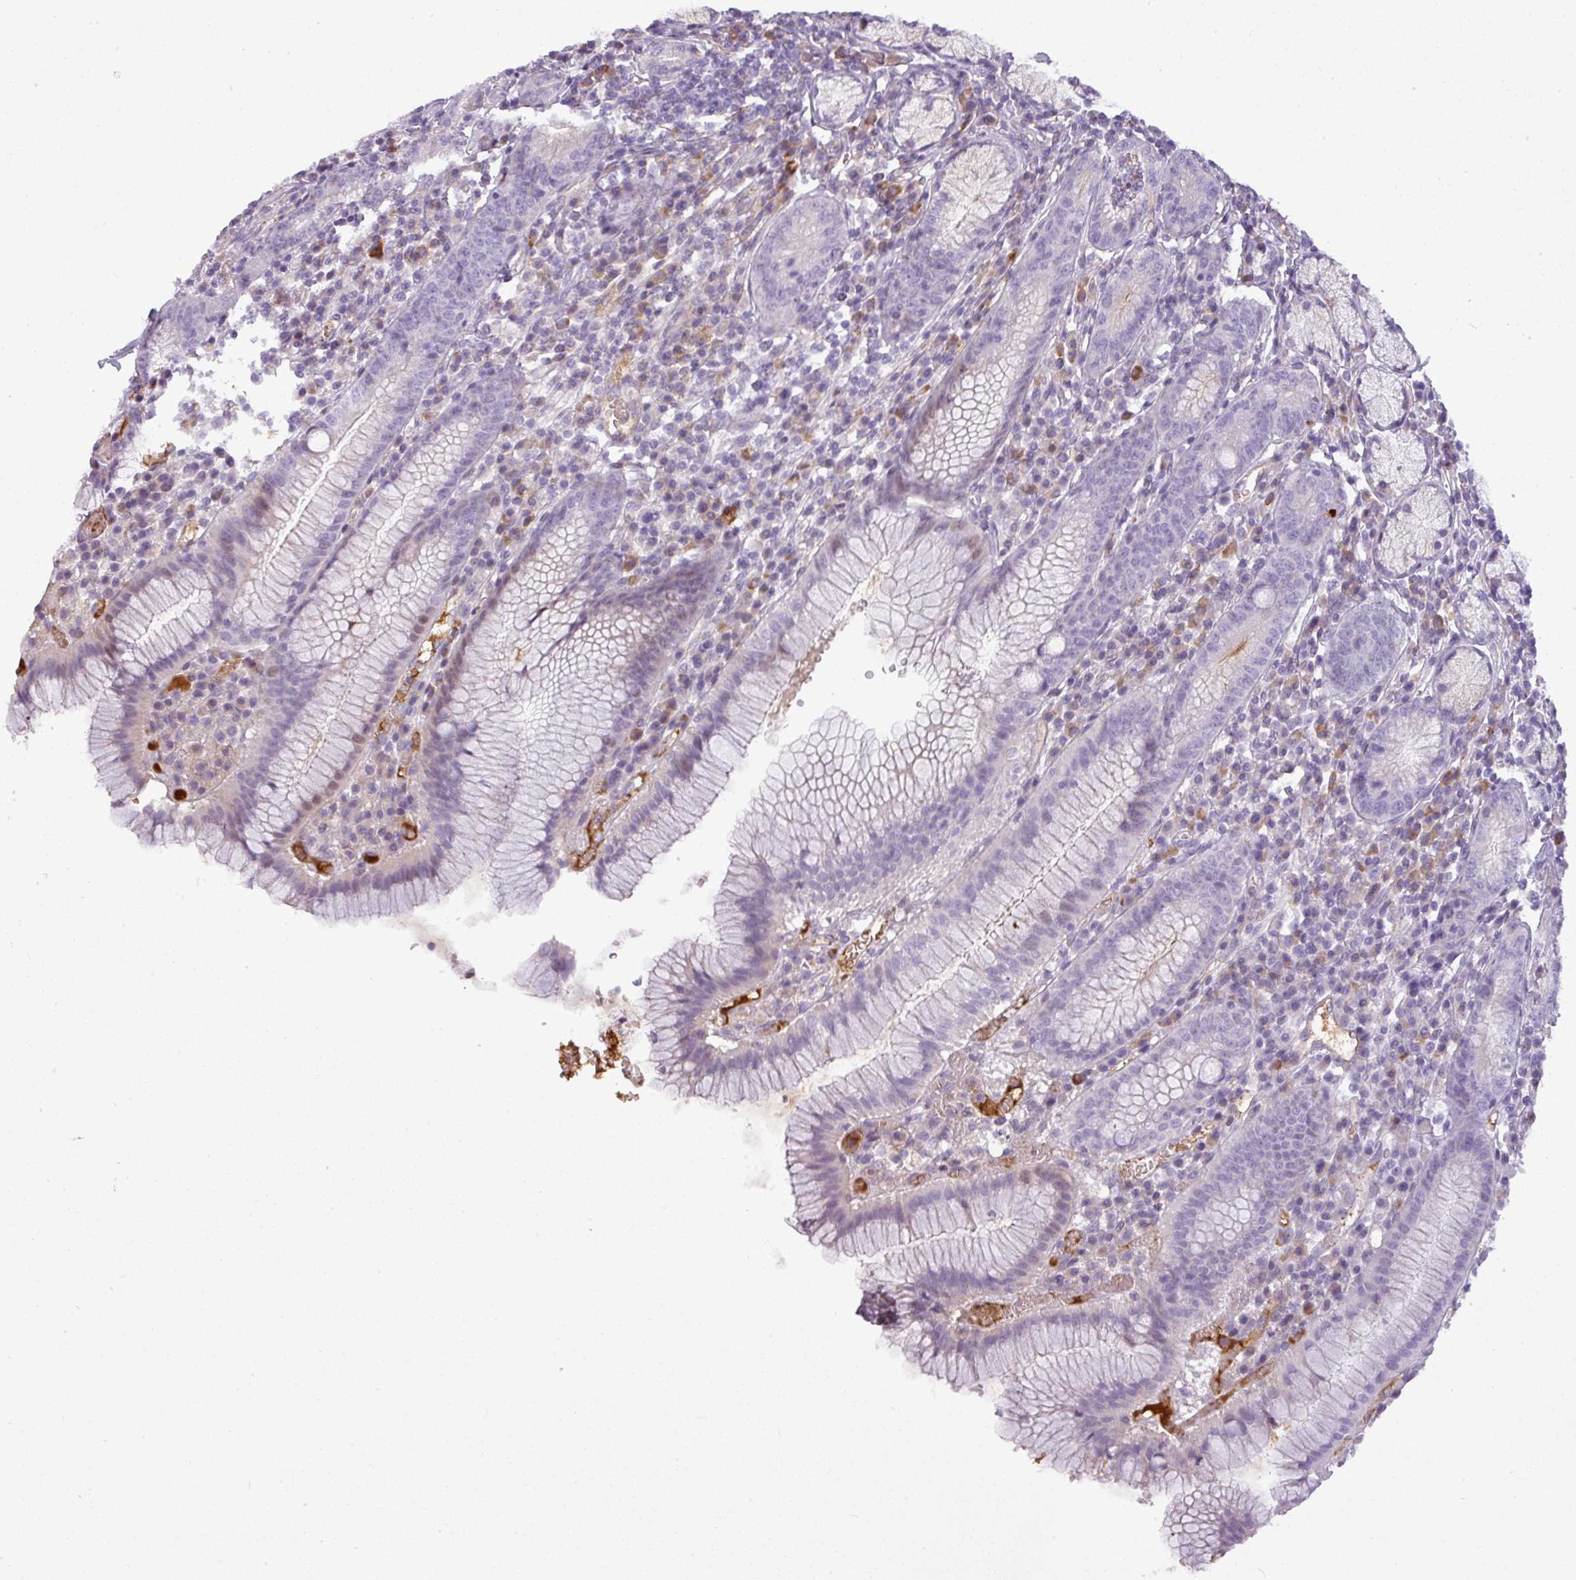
{"staining": {"intensity": "weak", "quantity": "<25%", "location": "nuclear"}, "tissue": "stomach", "cell_type": "Glandular cells", "image_type": "normal", "snomed": [{"axis": "morphology", "description": "Normal tissue, NOS"}, {"axis": "topography", "description": "Stomach"}], "caption": "Immunohistochemistry (IHC) image of unremarkable stomach: stomach stained with DAB (3,3'-diaminobenzidine) reveals no significant protein staining in glandular cells.", "gene": "C4A", "patient": {"sex": "male", "age": 55}}